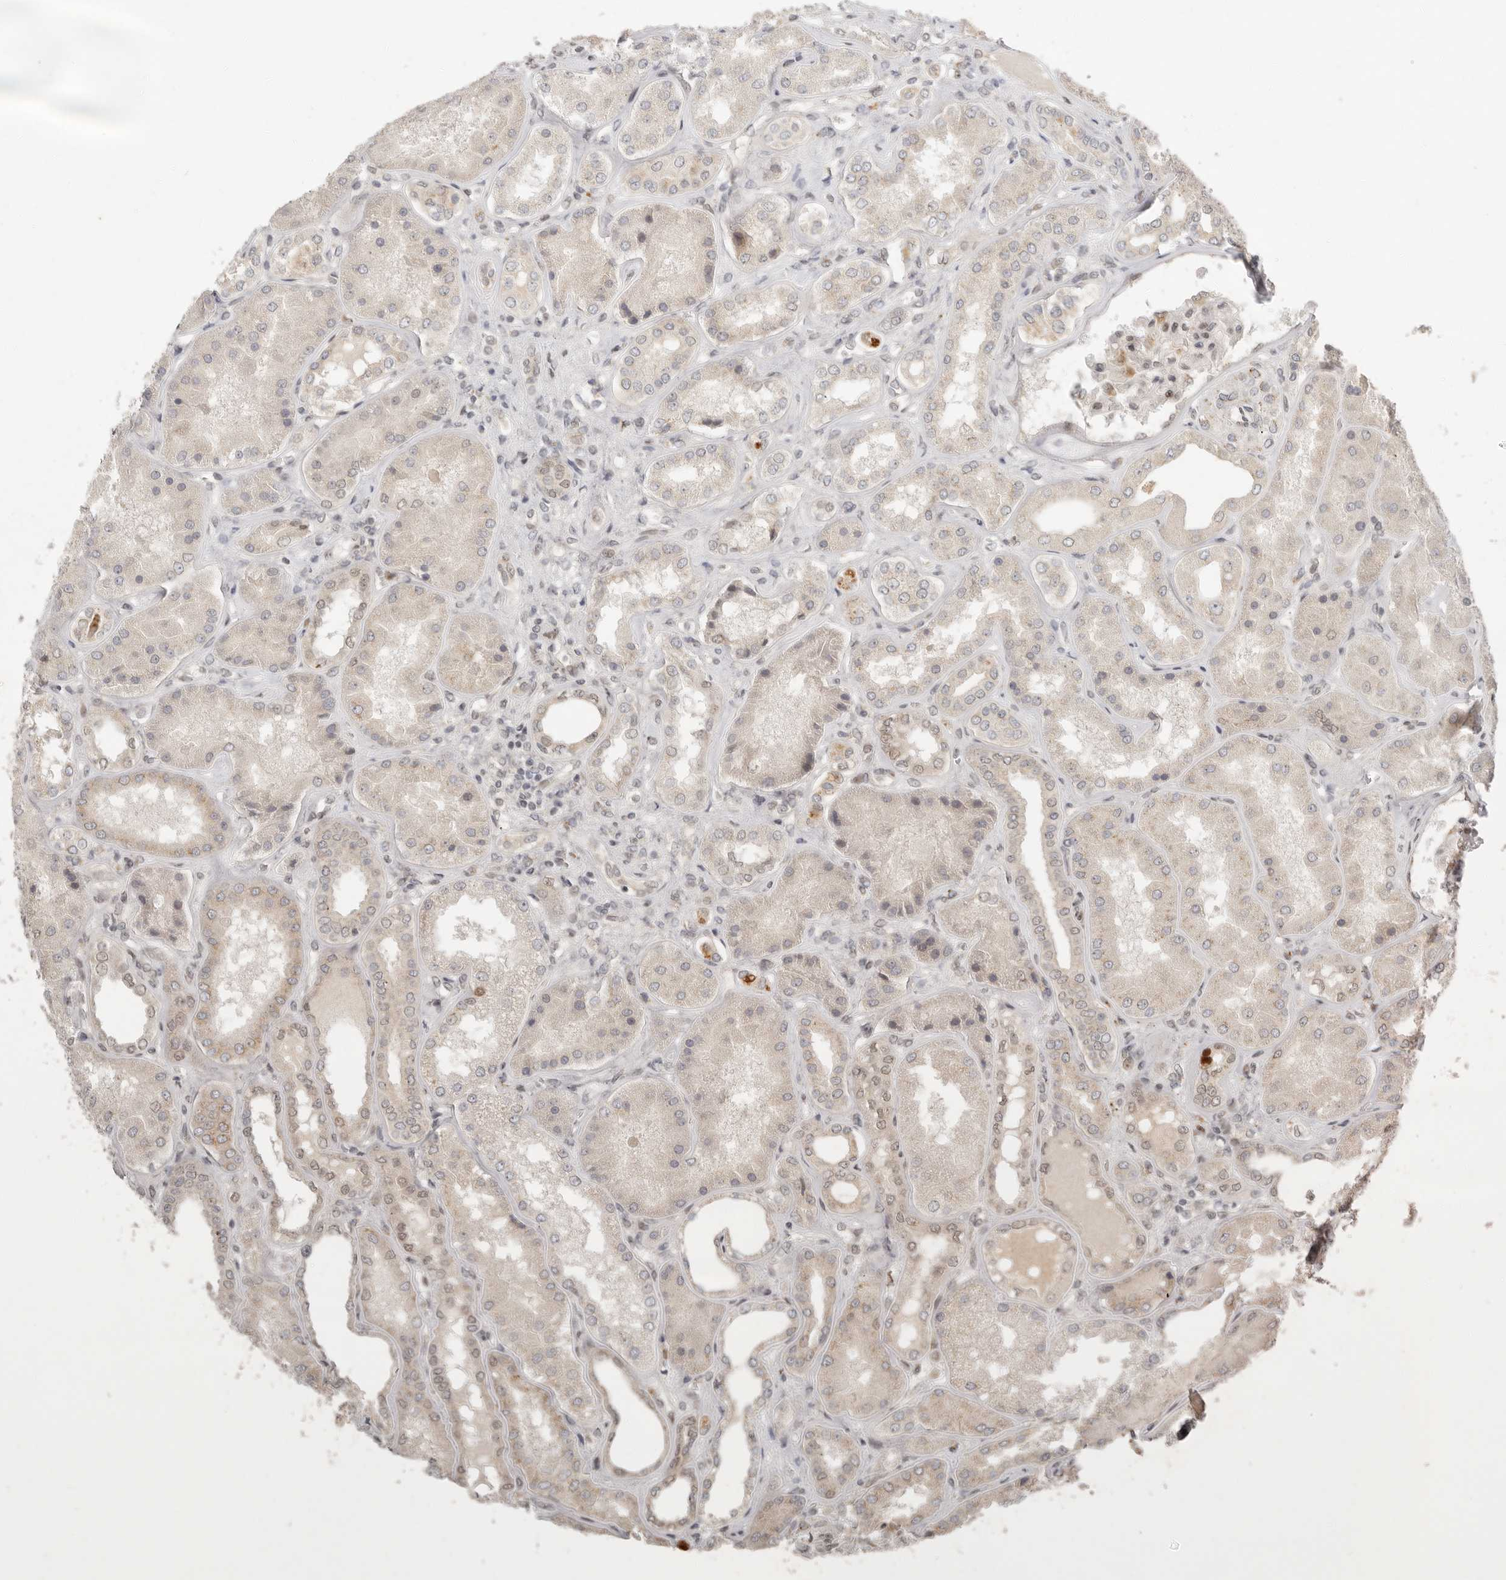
{"staining": {"intensity": "moderate", "quantity": ">75%", "location": "nuclear"}, "tissue": "kidney", "cell_type": "Cells in glomeruli", "image_type": "normal", "snomed": [{"axis": "morphology", "description": "Normal tissue, NOS"}, {"axis": "topography", "description": "Kidney"}], "caption": "IHC of normal human kidney displays medium levels of moderate nuclear positivity in approximately >75% of cells in glomeruli. IHC stains the protein in brown and the nuclei are stained blue.", "gene": "LRRC75A", "patient": {"sex": "female", "age": 56}}